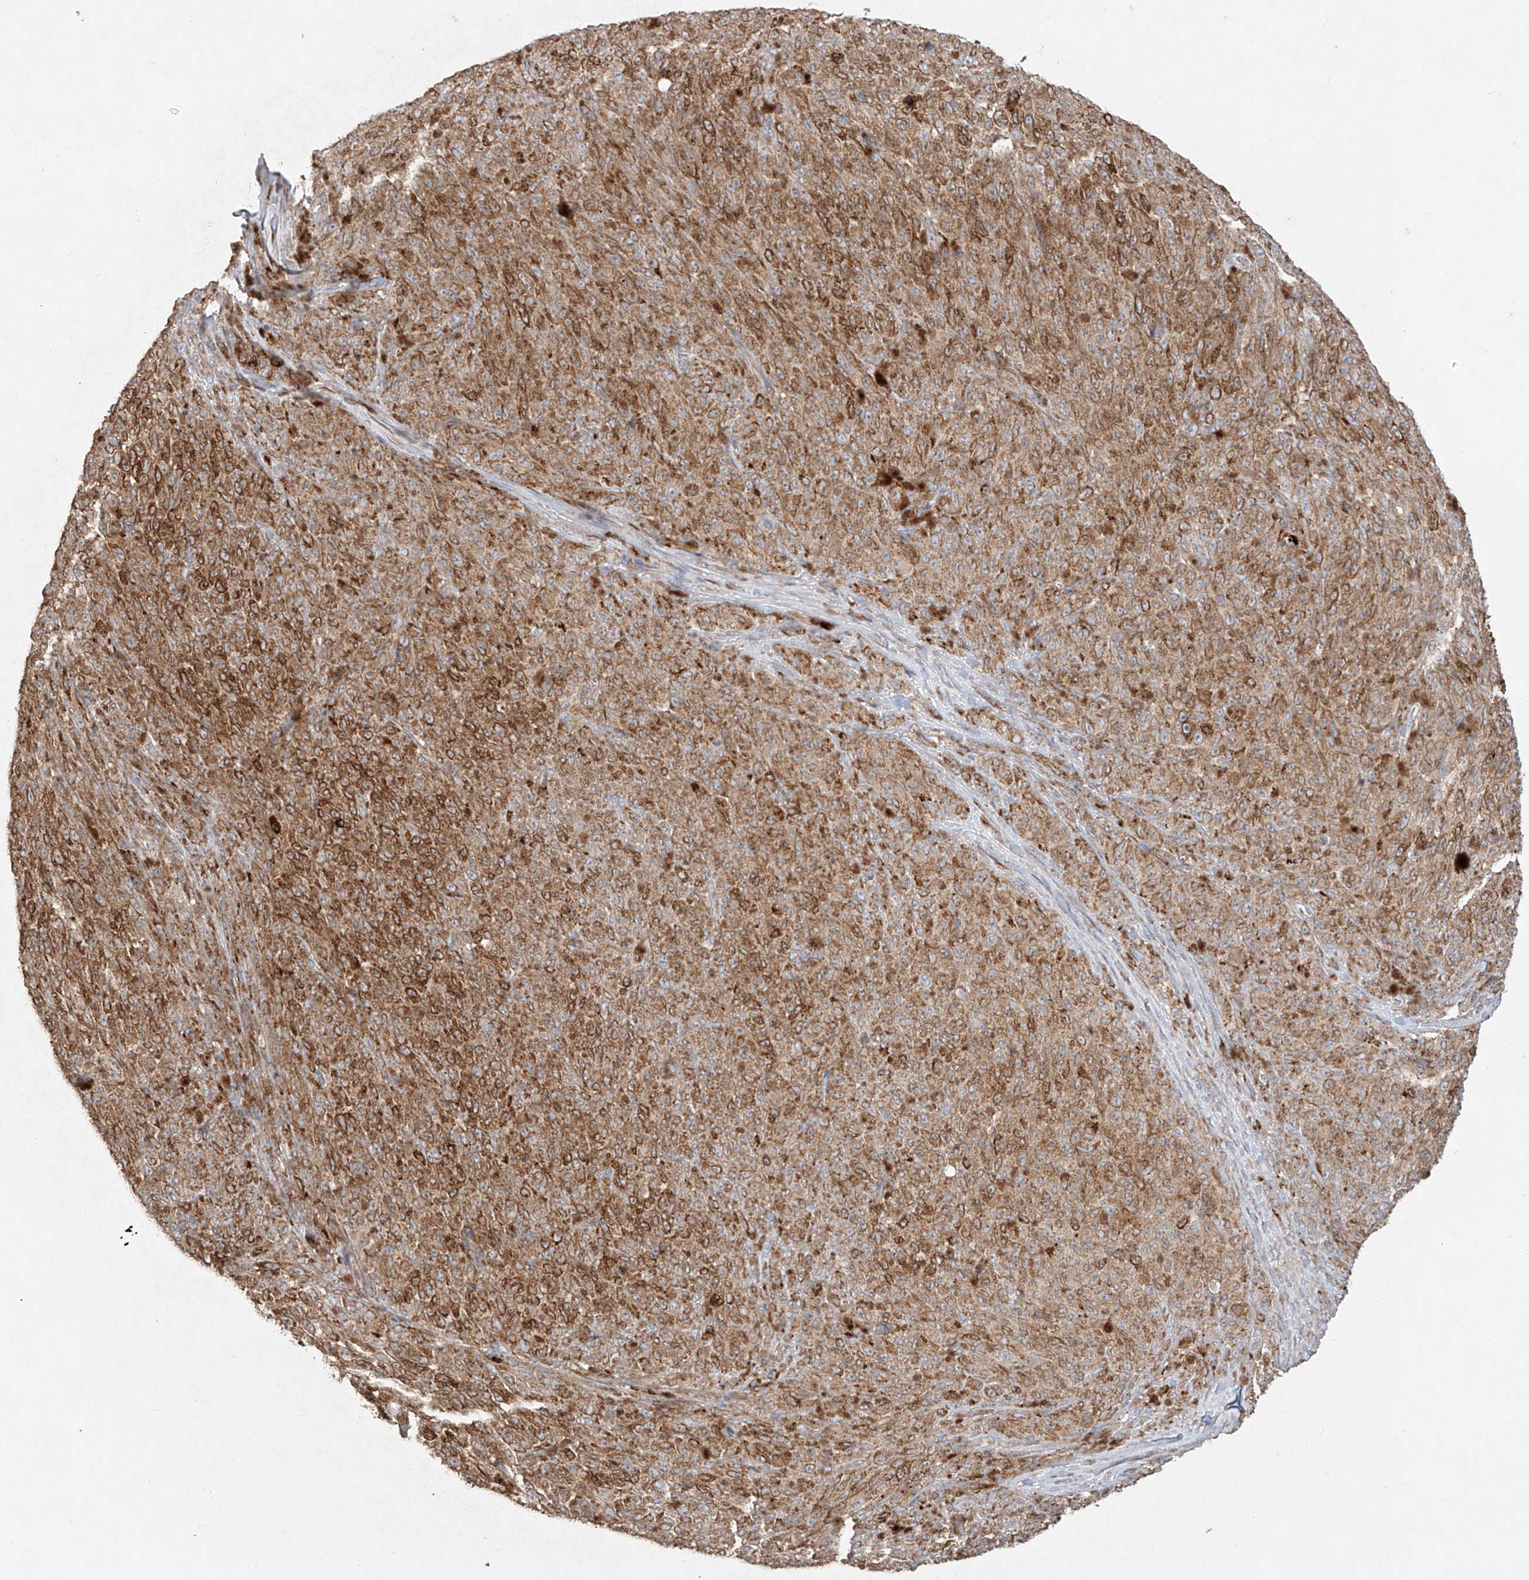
{"staining": {"intensity": "moderate", "quantity": ">75%", "location": "cytoplasmic/membranous"}, "tissue": "melanoma", "cell_type": "Tumor cells", "image_type": "cancer", "snomed": [{"axis": "morphology", "description": "Malignant melanoma, NOS"}, {"axis": "topography", "description": "Skin"}], "caption": "A micrograph of melanoma stained for a protein reveals moderate cytoplasmic/membranous brown staining in tumor cells.", "gene": "COLGALT2", "patient": {"sex": "female", "age": 82}}